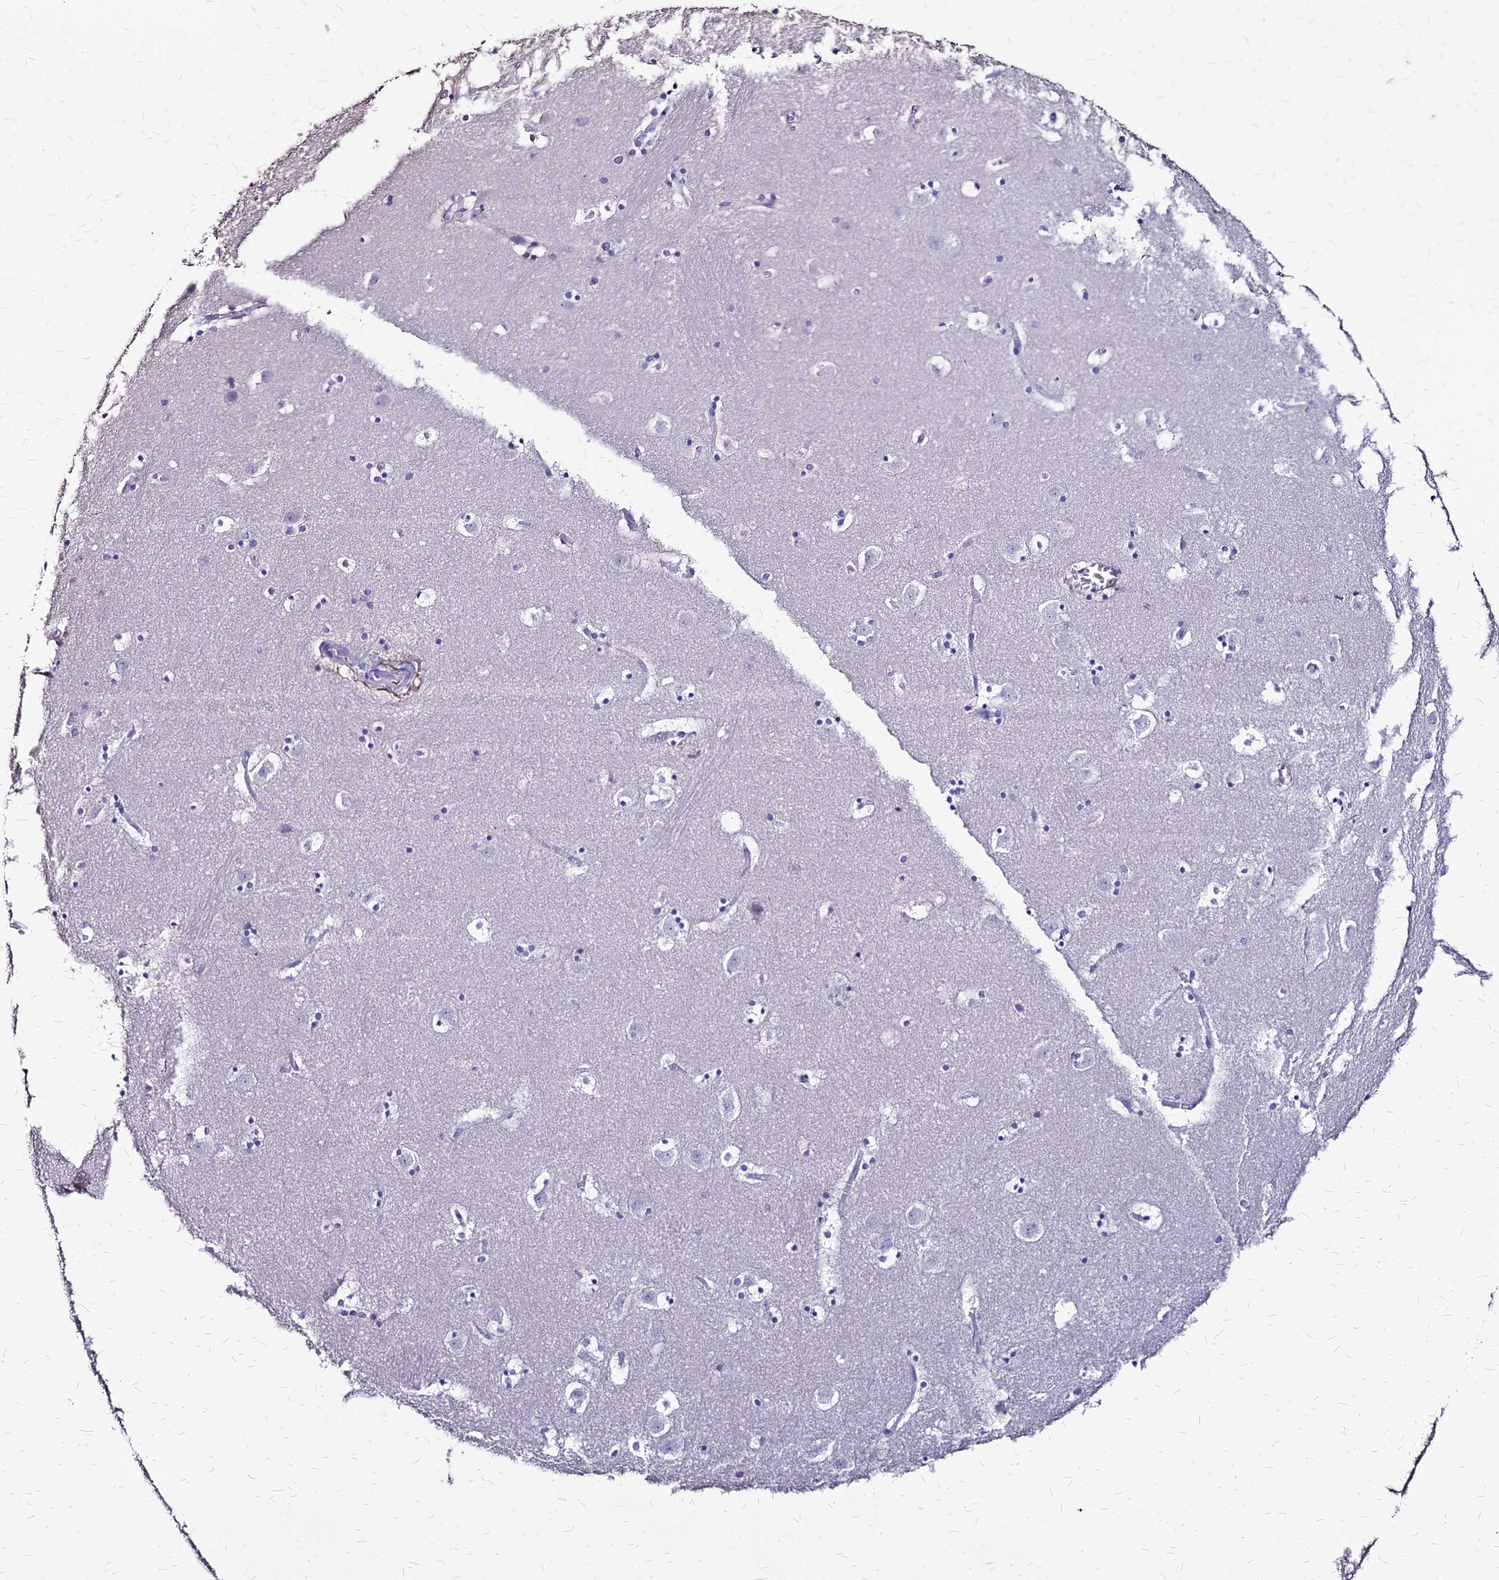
{"staining": {"intensity": "negative", "quantity": "none", "location": "none"}, "tissue": "caudate", "cell_type": "Glial cells", "image_type": "normal", "snomed": [{"axis": "morphology", "description": "Normal tissue, NOS"}, {"axis": "topography", "description": "Lateral ventricle wall"}], "caption": "High power microscopy photomicrograph of an IHC photomicrograph of normal caudate, revealing no significant staining in glial cells.", "gene": "NME5", "patient": {"sex": "male", "age": 45}}